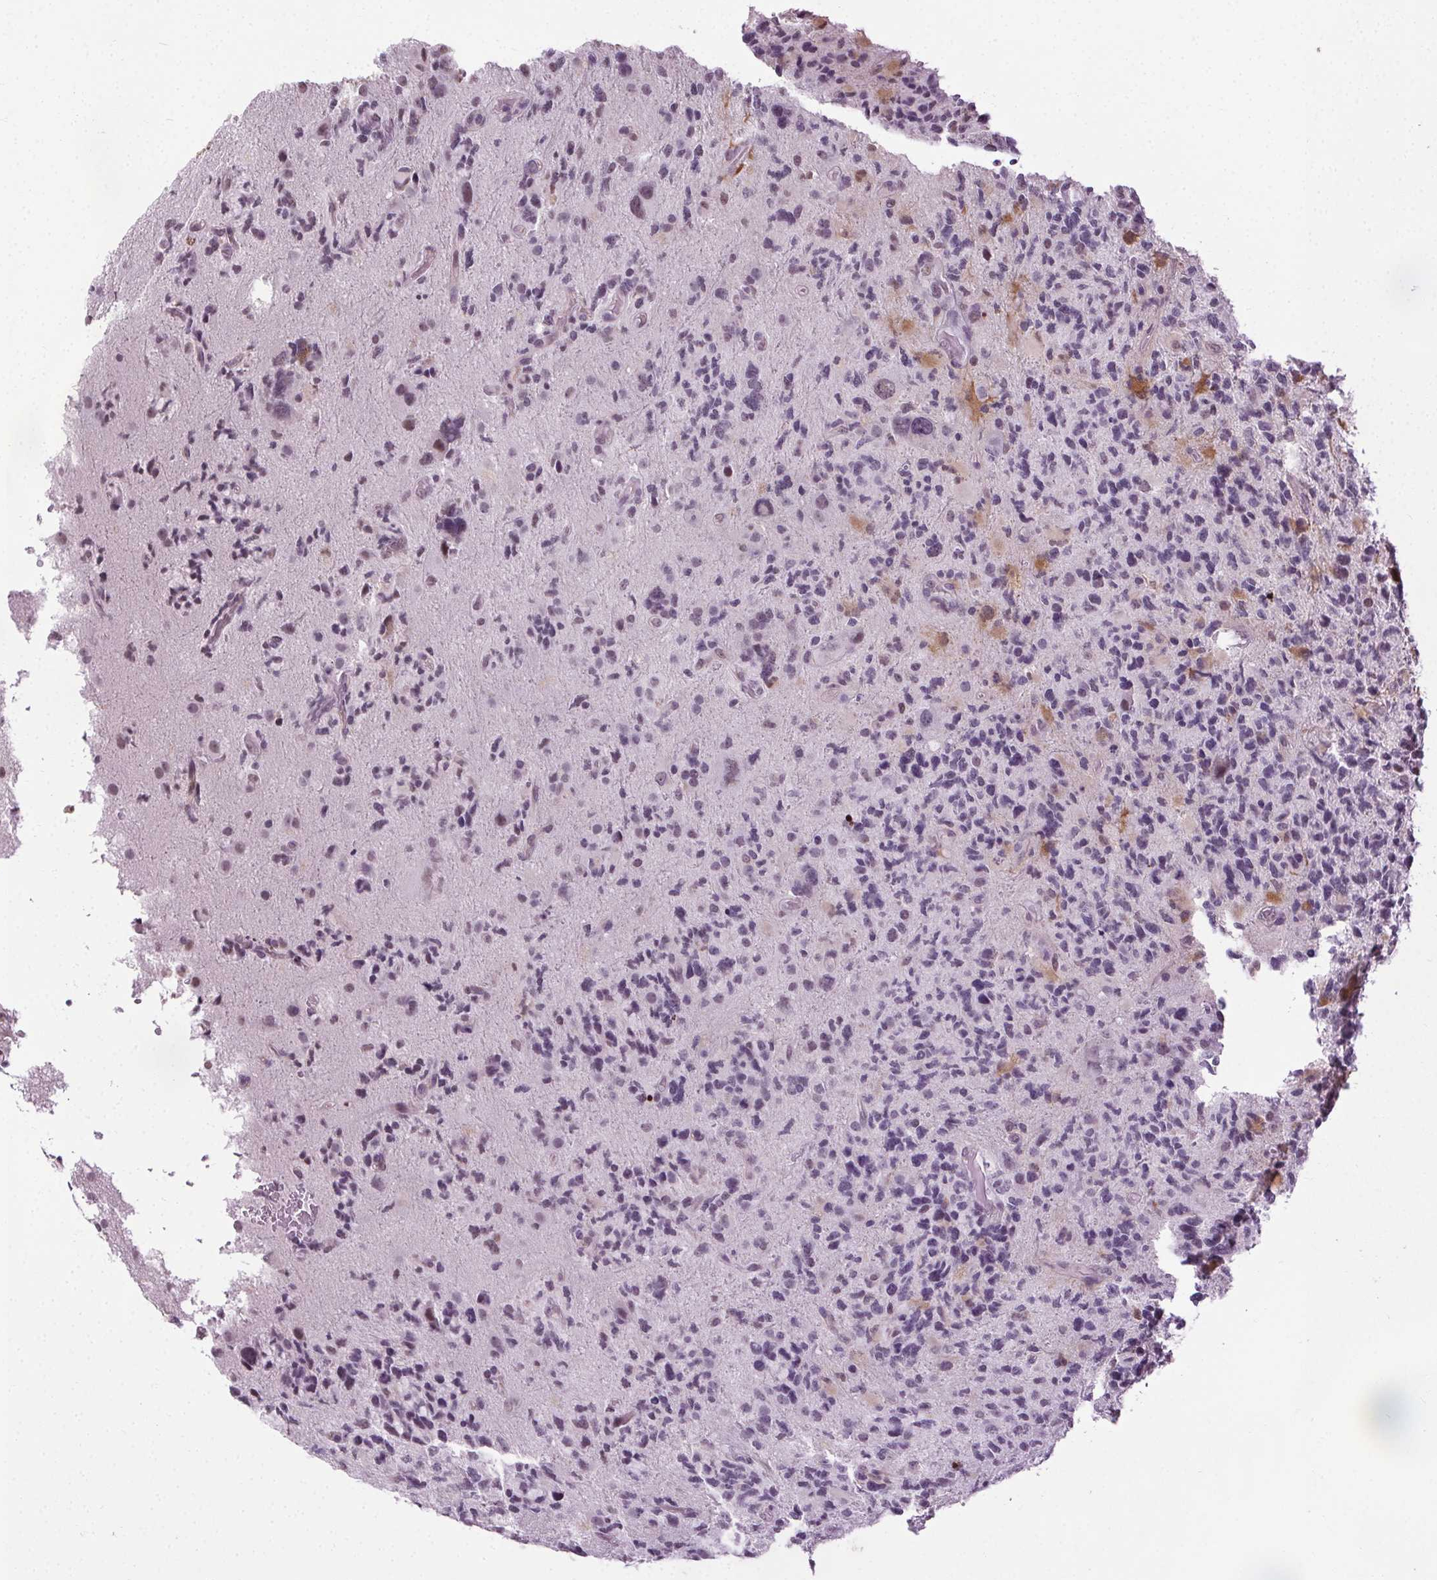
{"staining": {"intensity": "negative", "quantity": "none", "location": "none"}, "tissue": "glioma", "cell_type": "Tumor cells", "image_type": "cancer", "snomed": [{"axis": "morphology", "description": "Glioma, malignant, High grade"}, {"axis": "topography", "description": "Brain"}], "caption": "Protein analysis of malignant high-grade glioma reveals no significant staining in tumor cells.", "gene": "CEBPA", "patient": {"sex": "female", "age": 71}}